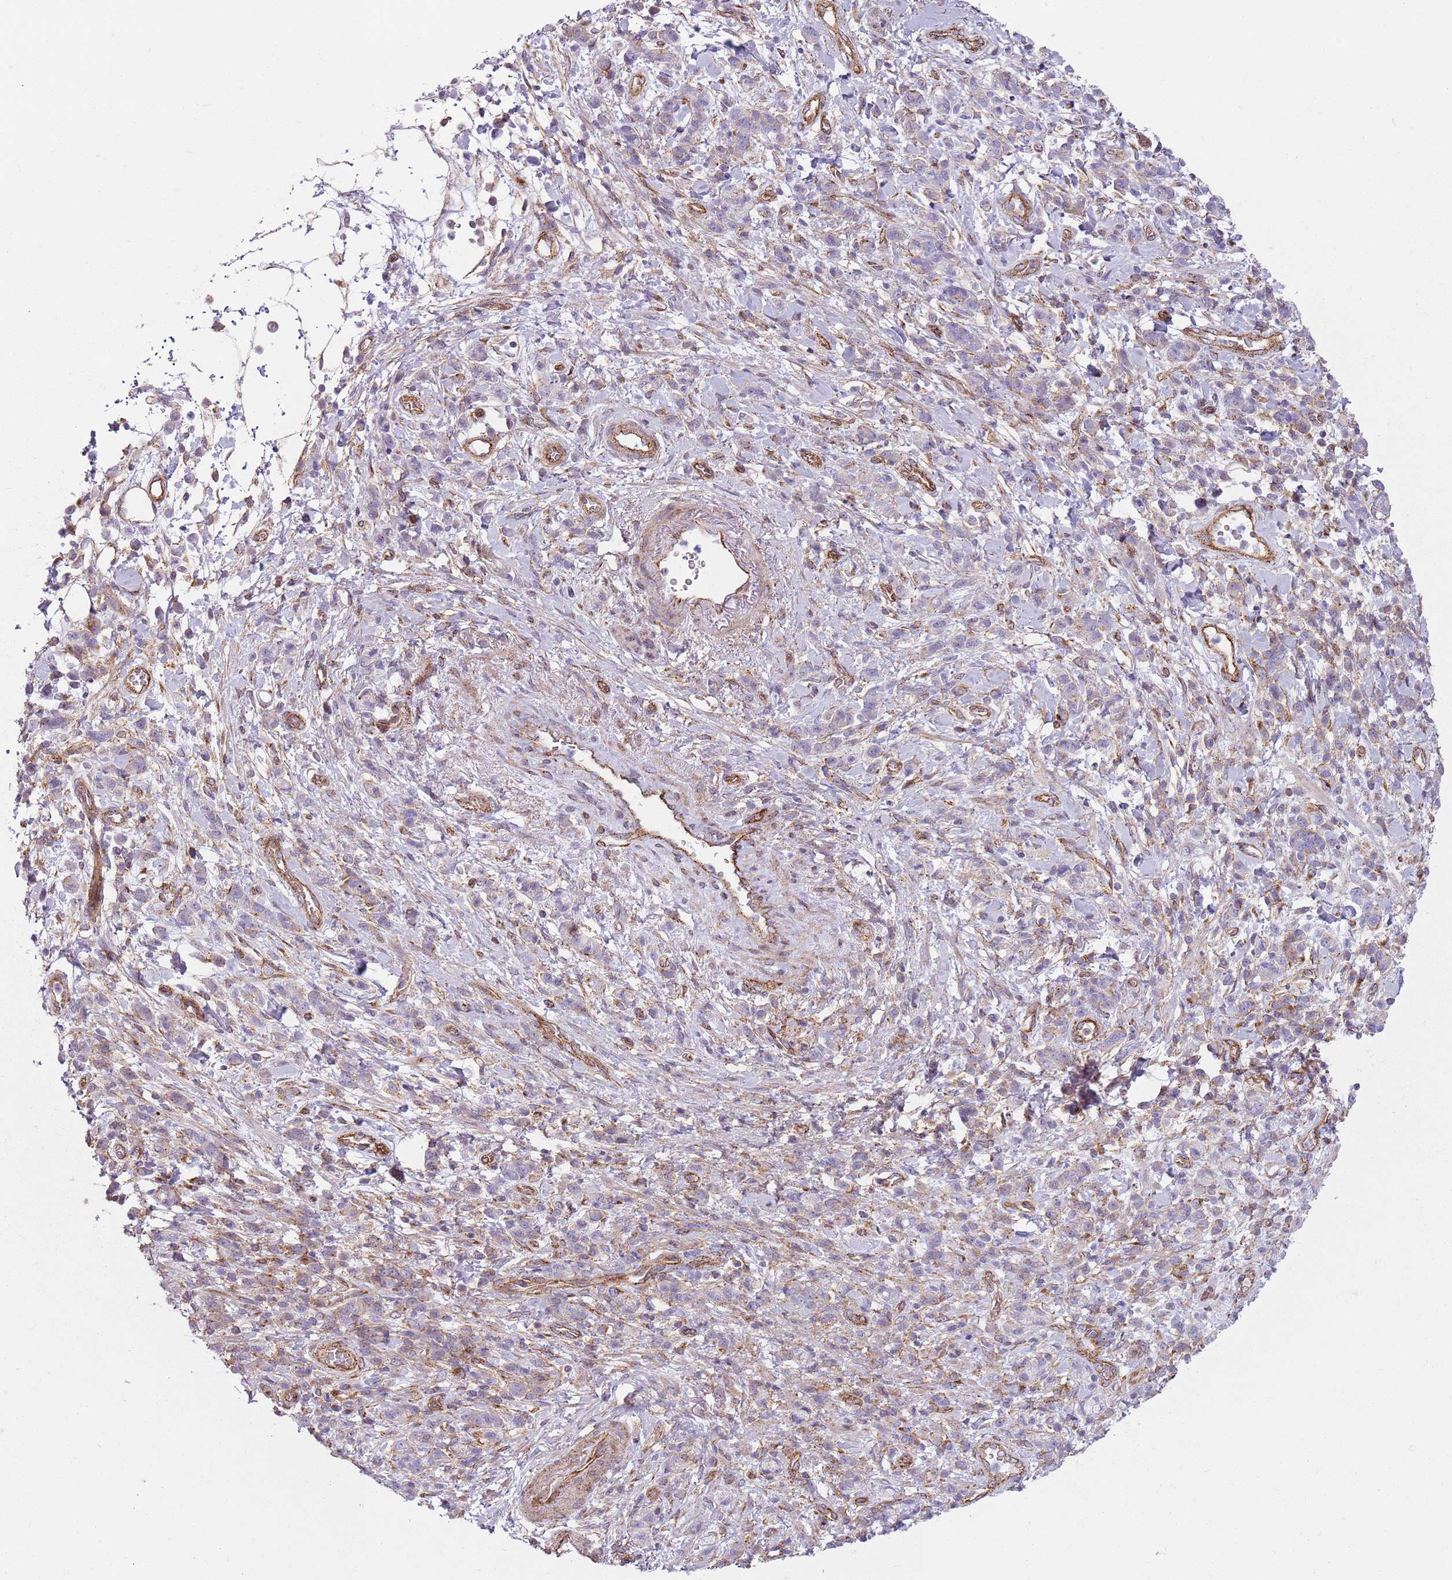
{"staining": {"intensity": "negative", "quantity": "none", "location": "none"}, "tissue": "stomach cancer", "cell_type": "Tumor cells", "image_type": "cancer", "snomed": [{"axis": "morphology", "description": "Adenocarcinoma, NOS"}, {"axis": "topography", "description": "Stomach"}], "caption": "Tumor cells show no significant protein staining in stomach adenocarcinoma.", "gene": "SNX1", "patient": {"sex": "male", "age": 77}}